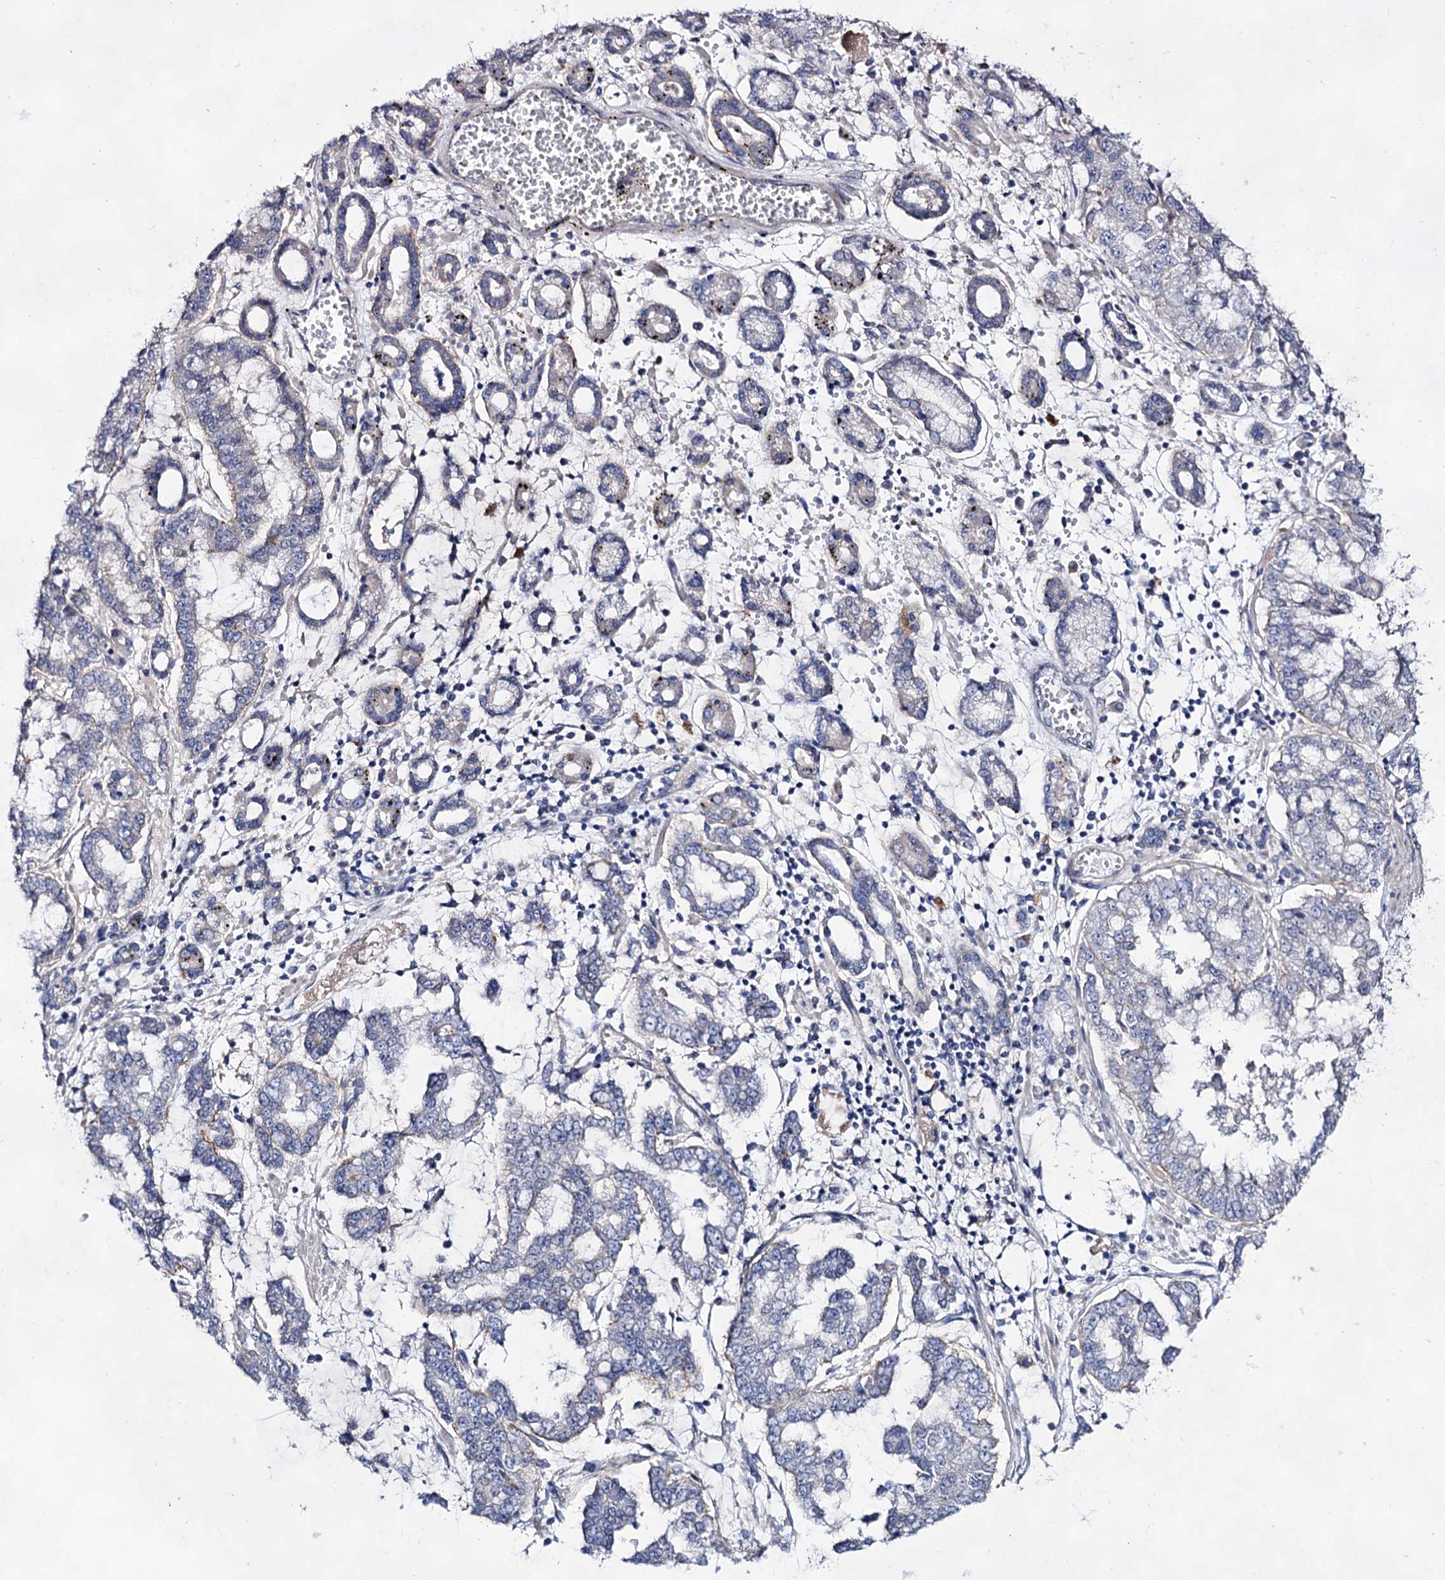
{"staining": {"intensity": "negative", "quantity": "none", "location": "none"}, "tissue": "stomach cancer", "cell_type": "Tumor cells", "image_type": "cancer", "snomed": [{"axis": "morphology", "description": "Adenocarcinoma, NOS"}, {"axis": "topography", "description": "Stomach"}], "caption": "Stomach cancer (adenocarcinoma) stained for a protein using IHC displays no positivity tumor cells.", "gene": "PLIN1", "patient": {"sex": "male", "age": 76}}